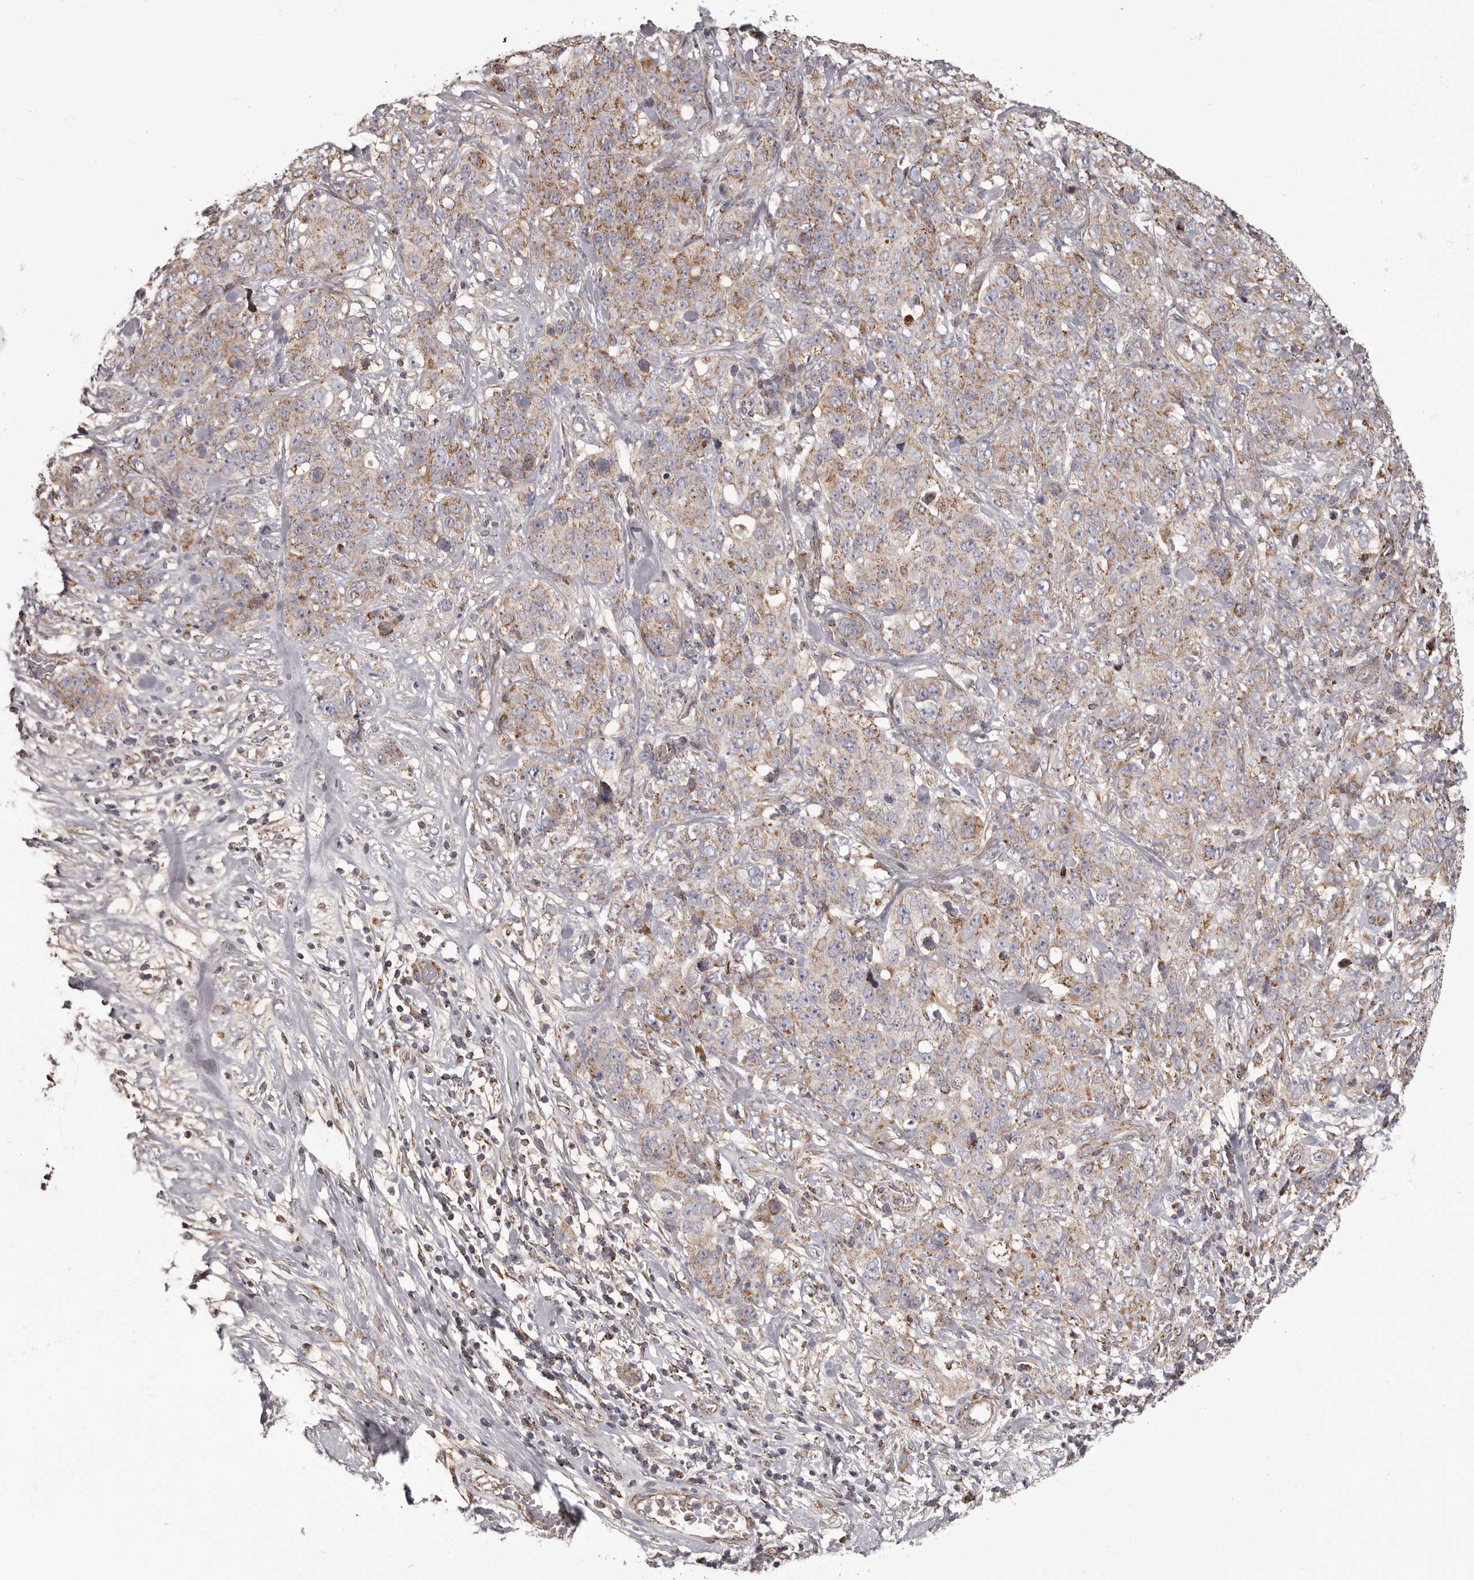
{"staining": {"intensity": "weak", "quantity": "25%-75%", "location": "cytoplasmic/membranous"}, "tissue": "stomach cancer", "cell_type": "Tumor cells", "image_type": "cancer", "snomed": [{"axis": "morphology", "description": "Adenocarcinoma, NOS"}, {"axis": "topography", "description": "Stomach"}], "caption": "Stomach cancer stained with a brown dye displays weak cytoplasmic/membranous positive positivity in about 25%-75% of tumor cells.", "gene": "CHRM2", "patient": {"sex": "male", "age": 48}}